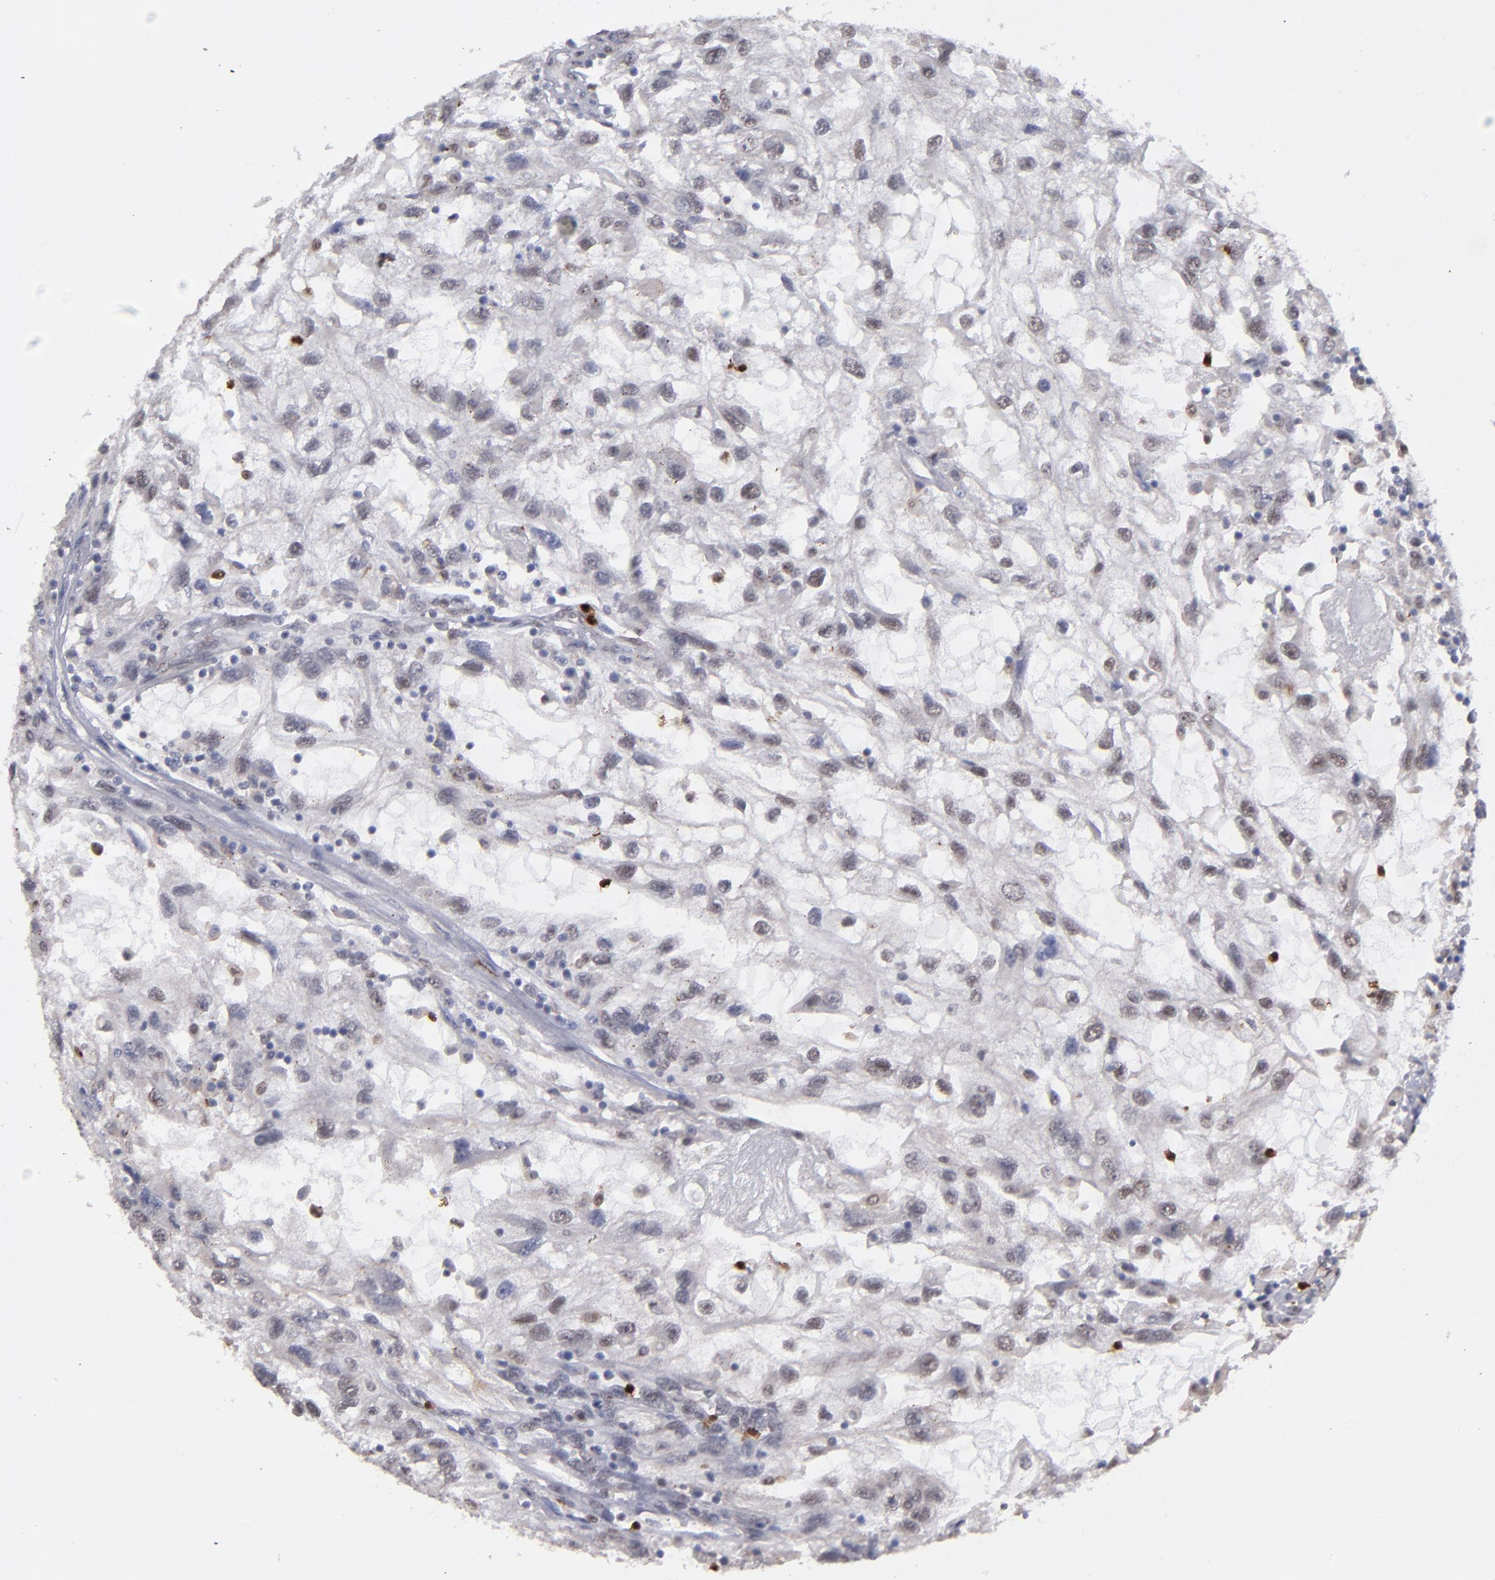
{"staining": {"intensity": "negative", "quantity": "none", "location": "none"}, "tissue": "renal cancer", "cell_type": "Tumor cells", "image_type": "cancer", "snomed": [{"axis": "morphology", "description": "Normal tissue, NOS"}, {"axis": "morphology", "description": "Adenocarcinoma, NOS"}, {"axis": "topography", "description": "Kidney"}], "caption": "Immunohistochemistry (IHC) image of neoplastic tissue: renal cancer stained with DAB (3,3'-diaminobenzidine) reveals no significant protein expression in tumor cells. The staining is performed using DAB (3,3'-diaminobenzidine) brown chromogen with nuclei counter-stained in using hematoxylin.", "gene": "RREB1", "patient": {"sex": "male", "age": 71}}